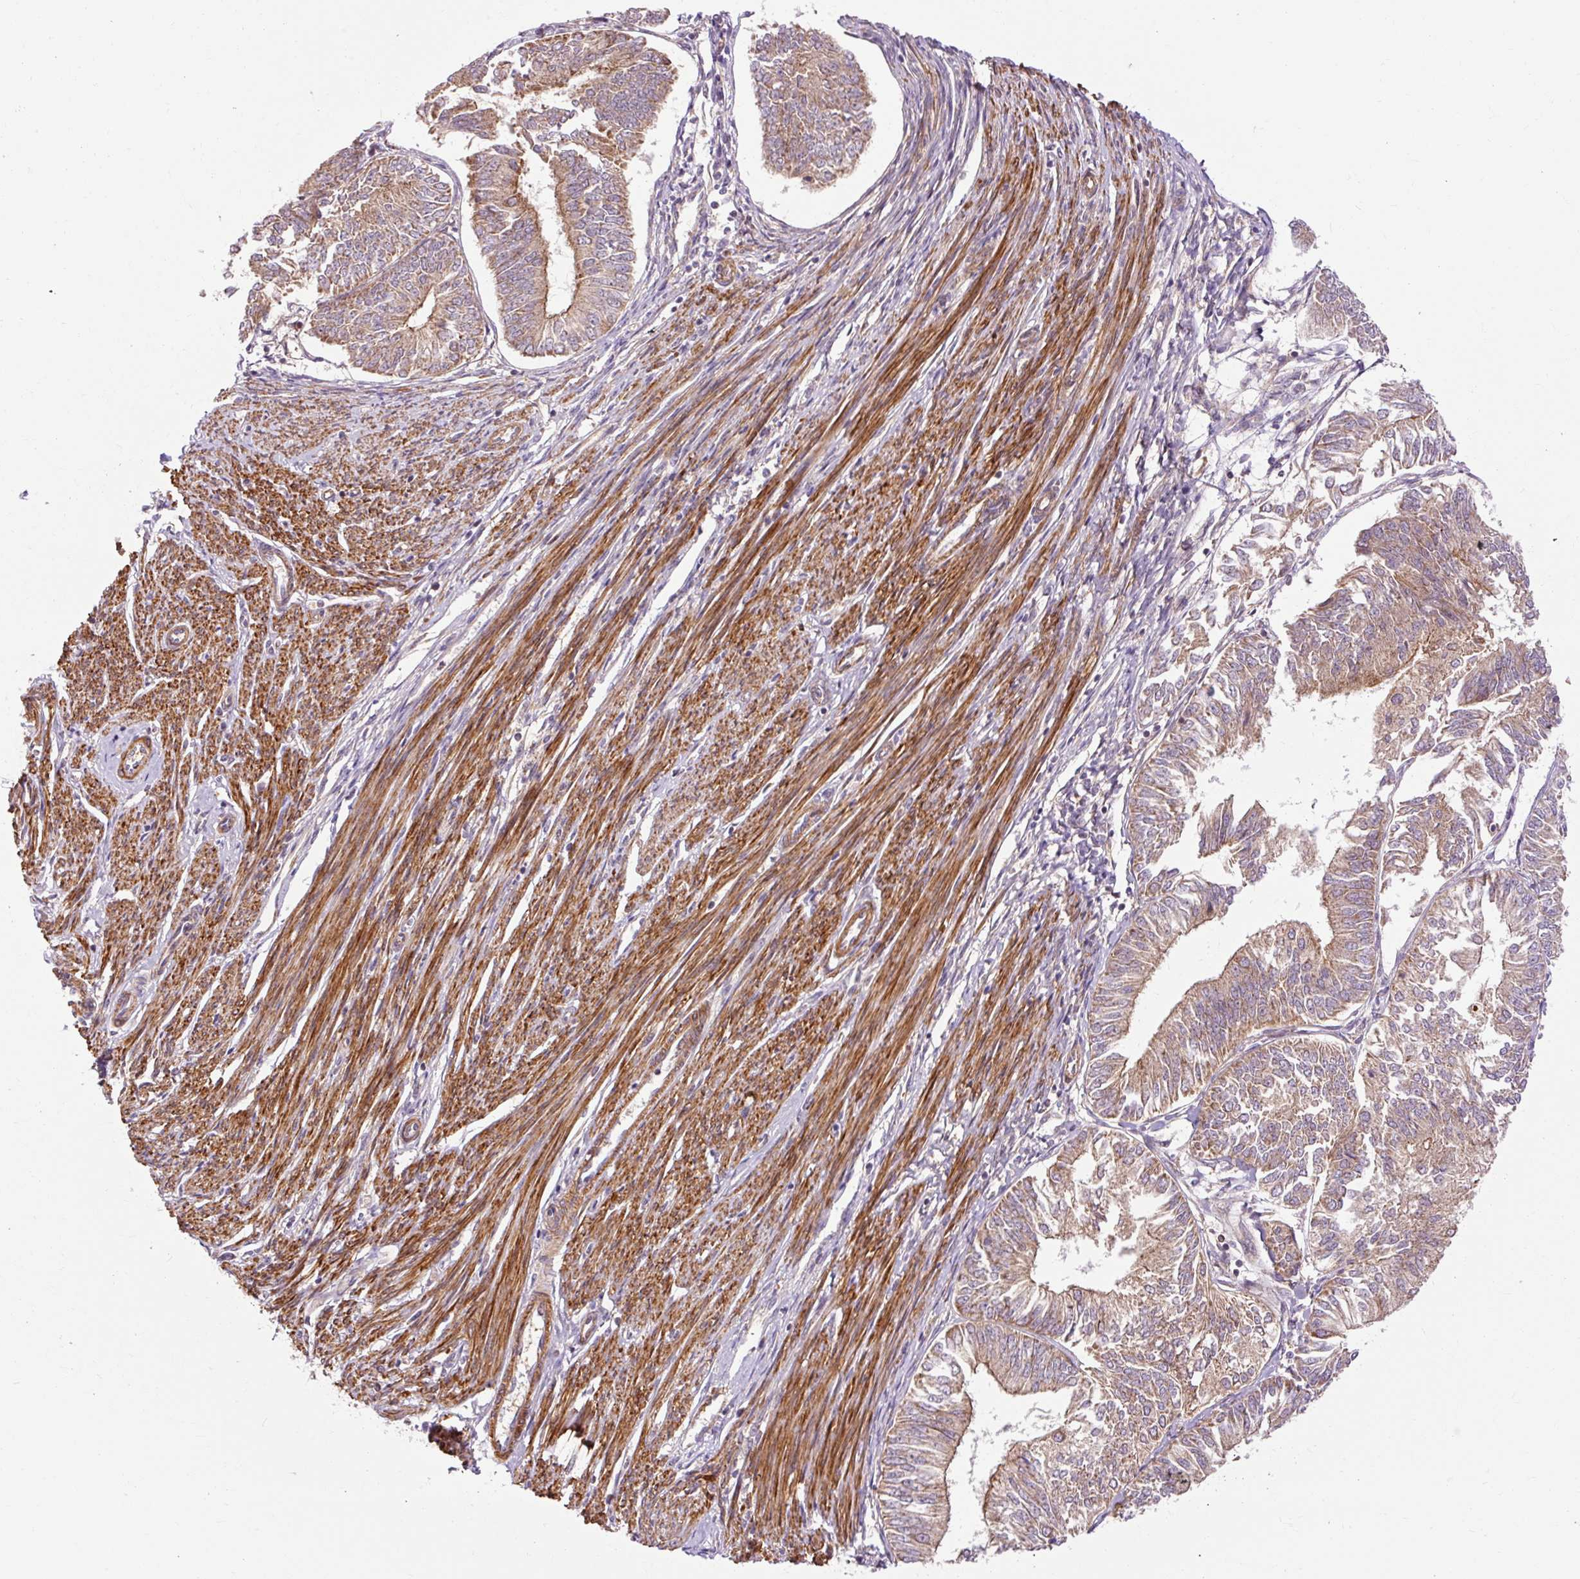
{"staining": {"intensity": "weak", "quantity": ">75%", "location": "cytoplasmic/membranous"}, "tissue": "endometrial cancer", "cell_type": "Tumor cells", "image_type": "cancer", "snomed": [{"axis": "morphology", "description": "Adenocarcinoma, NOS"}, {"axis": "topography", "description": "Endometrium"}], "caption": "Endometrial adenocarcinoma stained with a brown dye demonstrates weak cytoplasmic/membranous positive positivity in approximately >75% of tumor cells.", "gene": "RIPOR3", "patient": {"sex": "female", "age": 58}}